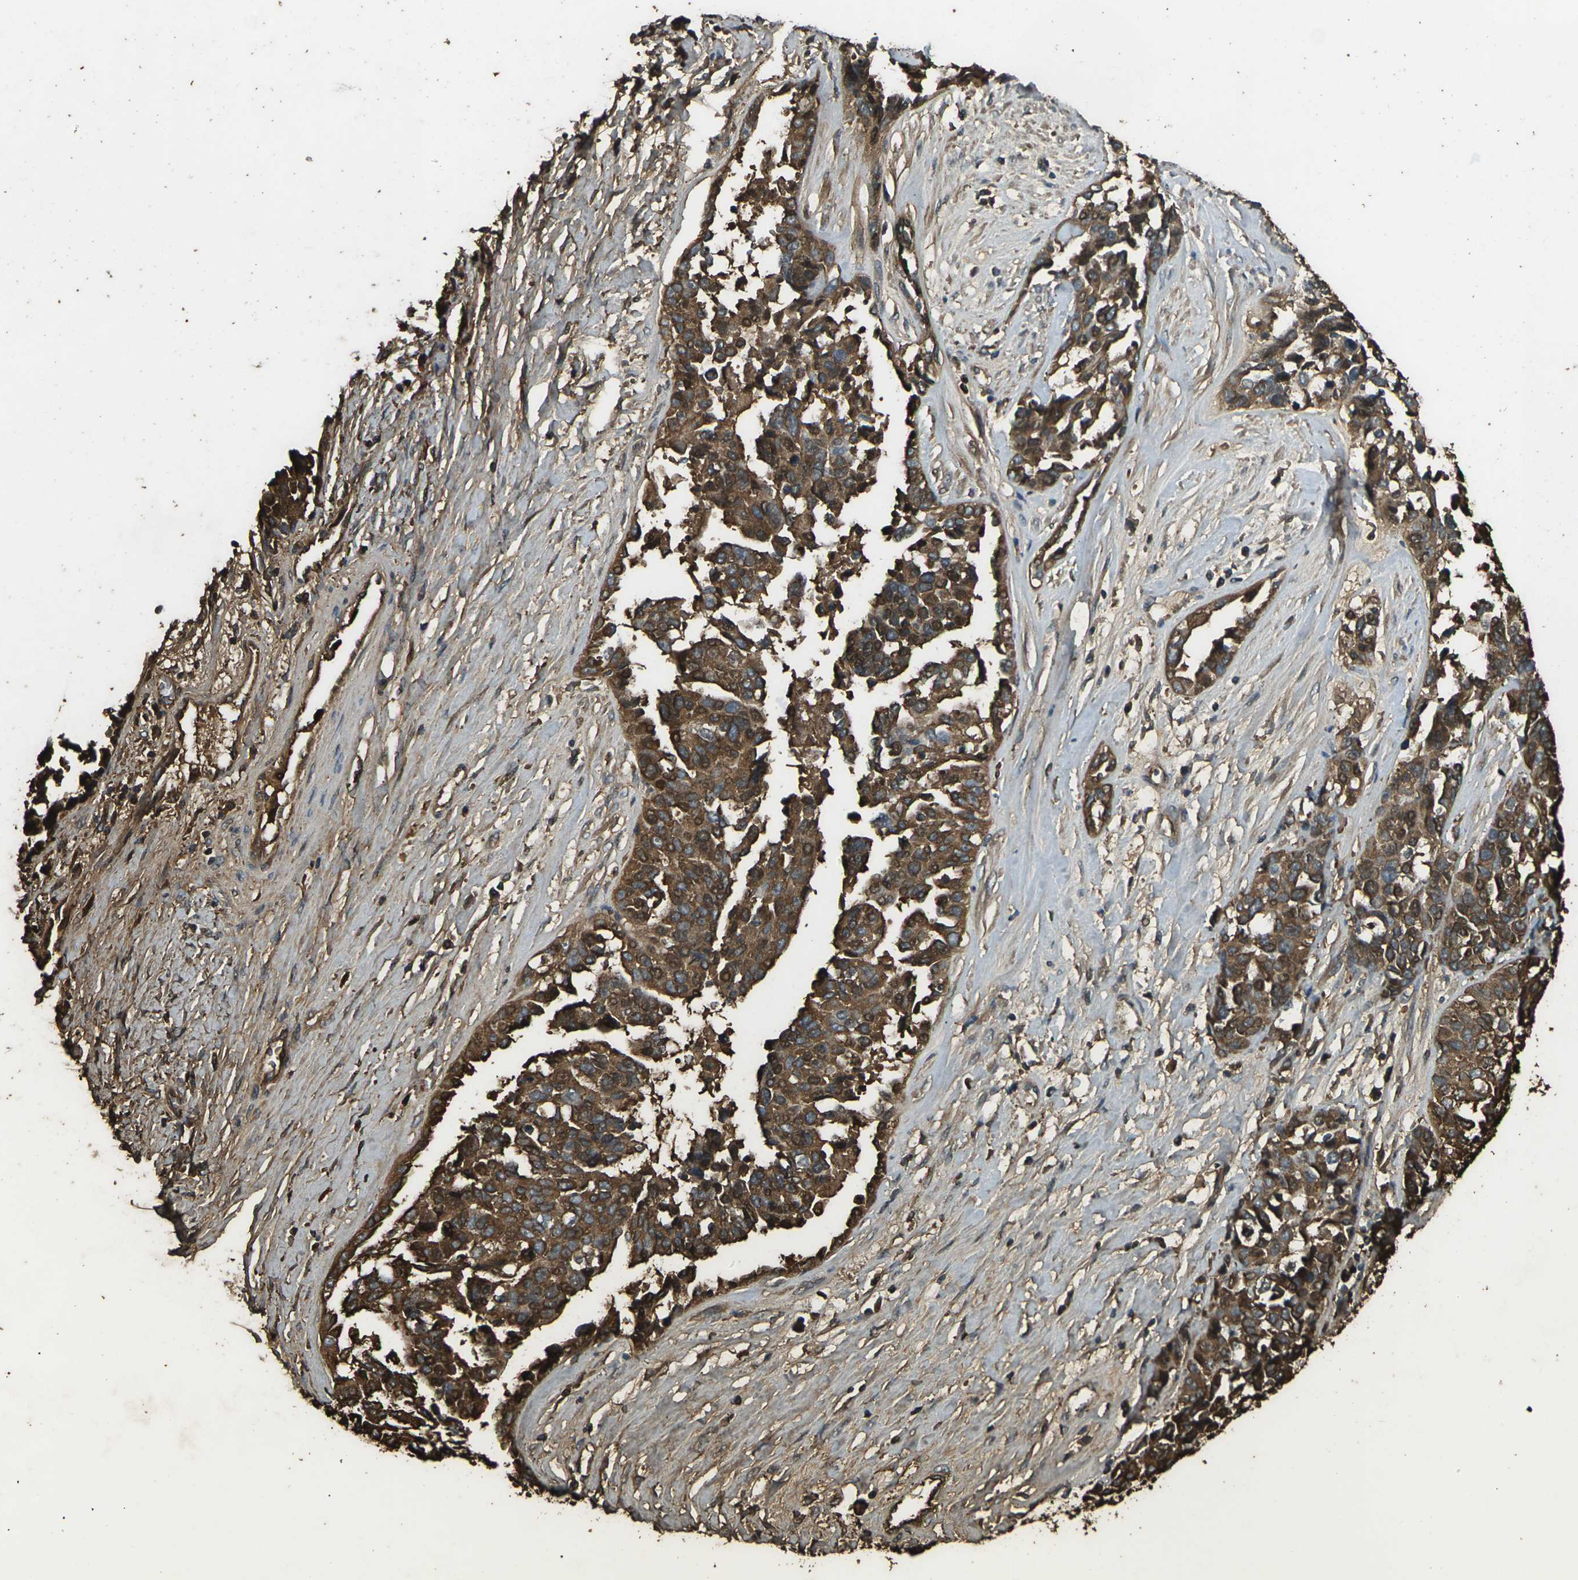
{"staining": {"intensity": "strong", "quantity": ">75%", "location": "cytoplasmic/membranous,nuclear"}, "tissue": "ovarian cancer", "cell_type": "Tumor cells", "image_type": "cancer", "snomed": [{"axis": "morphology", "description": "Cystadenocarcinoma, serous, NOS"}, {"axis": "topography", "description": "Ovary"}], "caption": "An immunohistochemistry (IHC) histopathology image of neoplastic tissue is shown. Protein staining in brown shows strong cytoplasmic/membranous and nuclear positivity in ovarian serous cystadenocarcinoma within tumor cells.", "gene": "CYP1B1", "patient": {"sex": "female", "age": 44}}